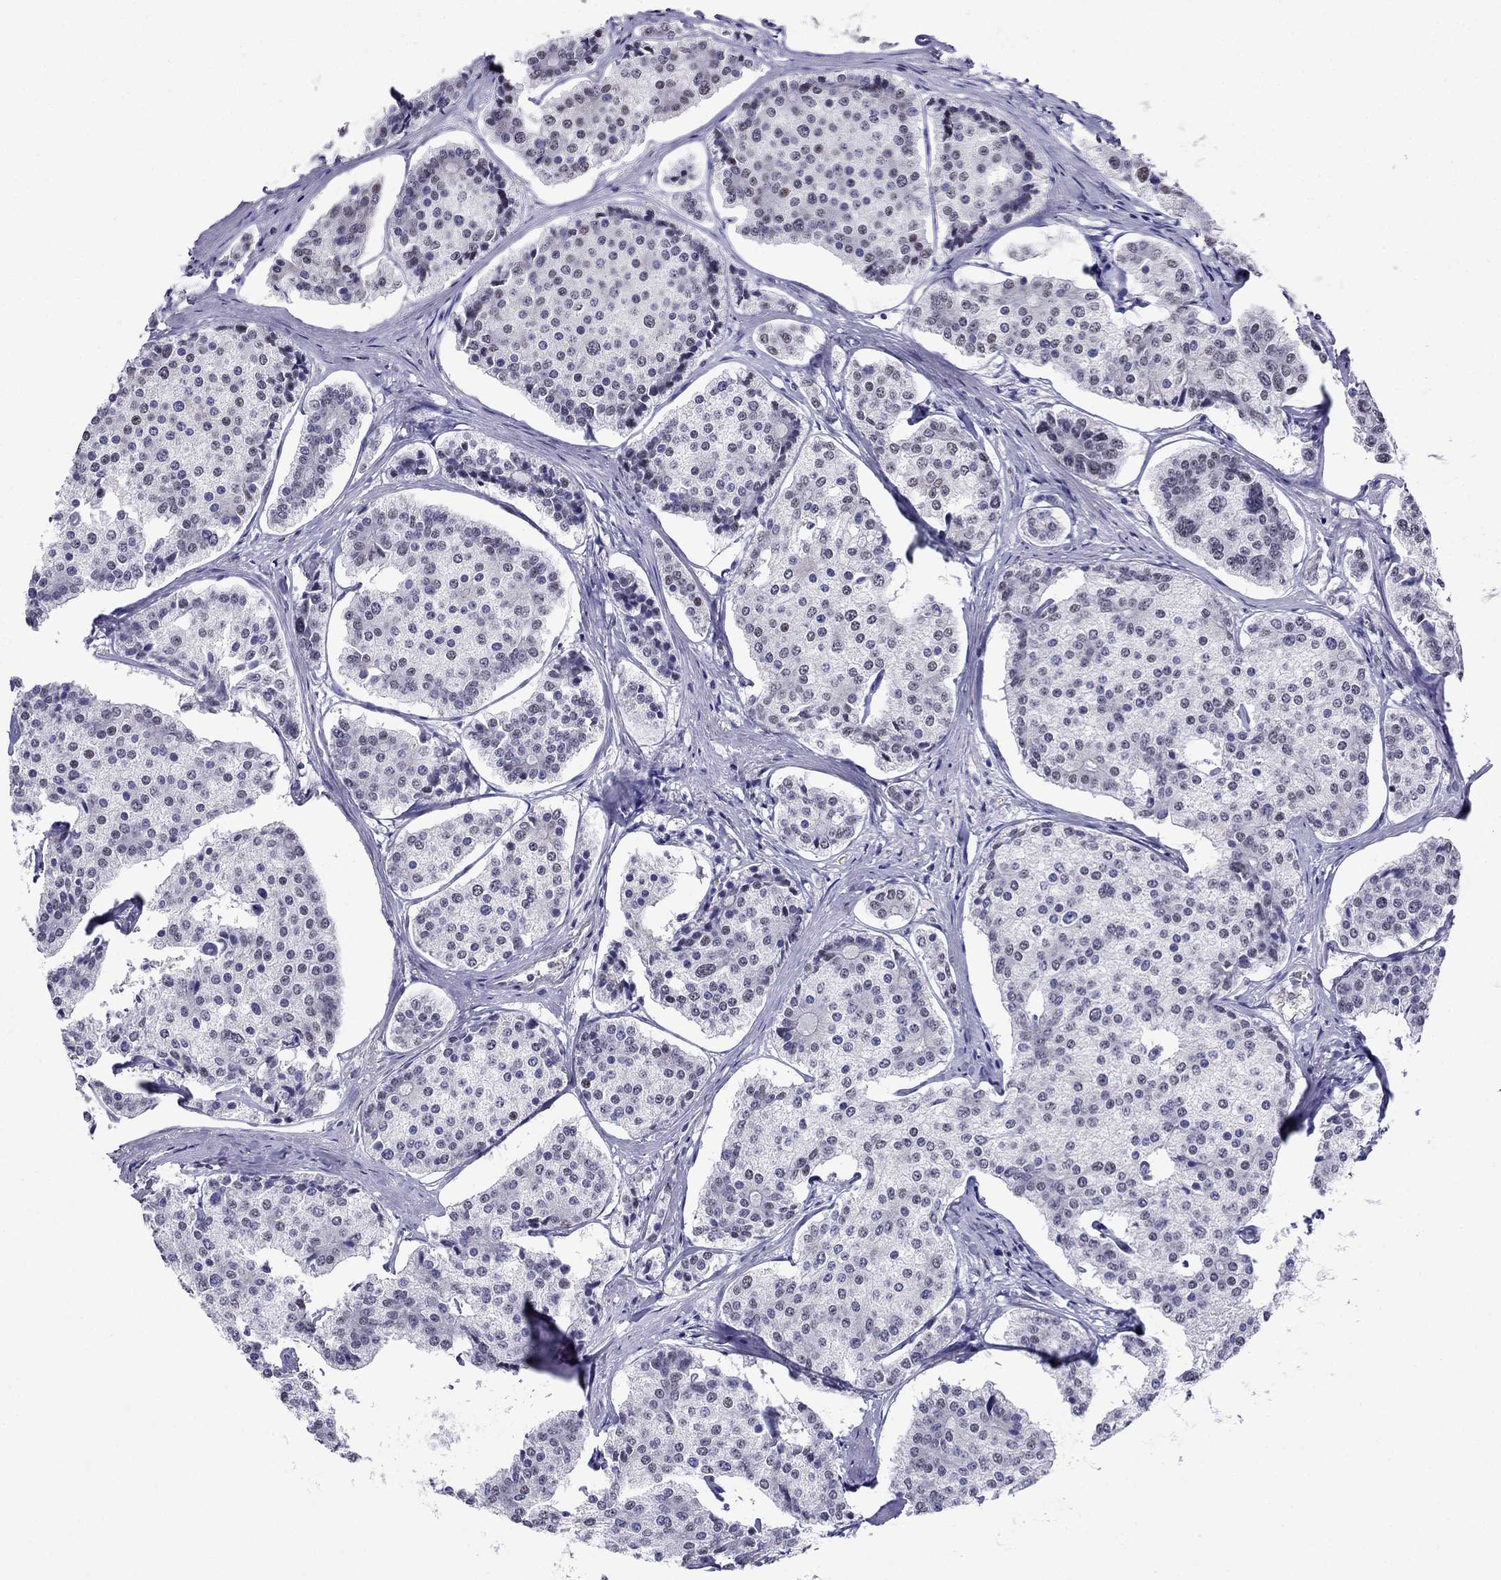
{"staining": {"intensity": "negative", "quantity": "none", "location": "none"}, "tissue": "carcinoid", "cell_type": "Tumor cells", "image_type": "cancer", "snomed": [{"axis": "morphology", "description": "Carcinoid, malignant, NOS"}, {"axis": "topography", "description": "Small intestine"}], "caption": "There is no significant staining in tumor cells of malignant carcinoid.", "gene": "PPM1G", "patient": {"sex": "female", "age": 65}}